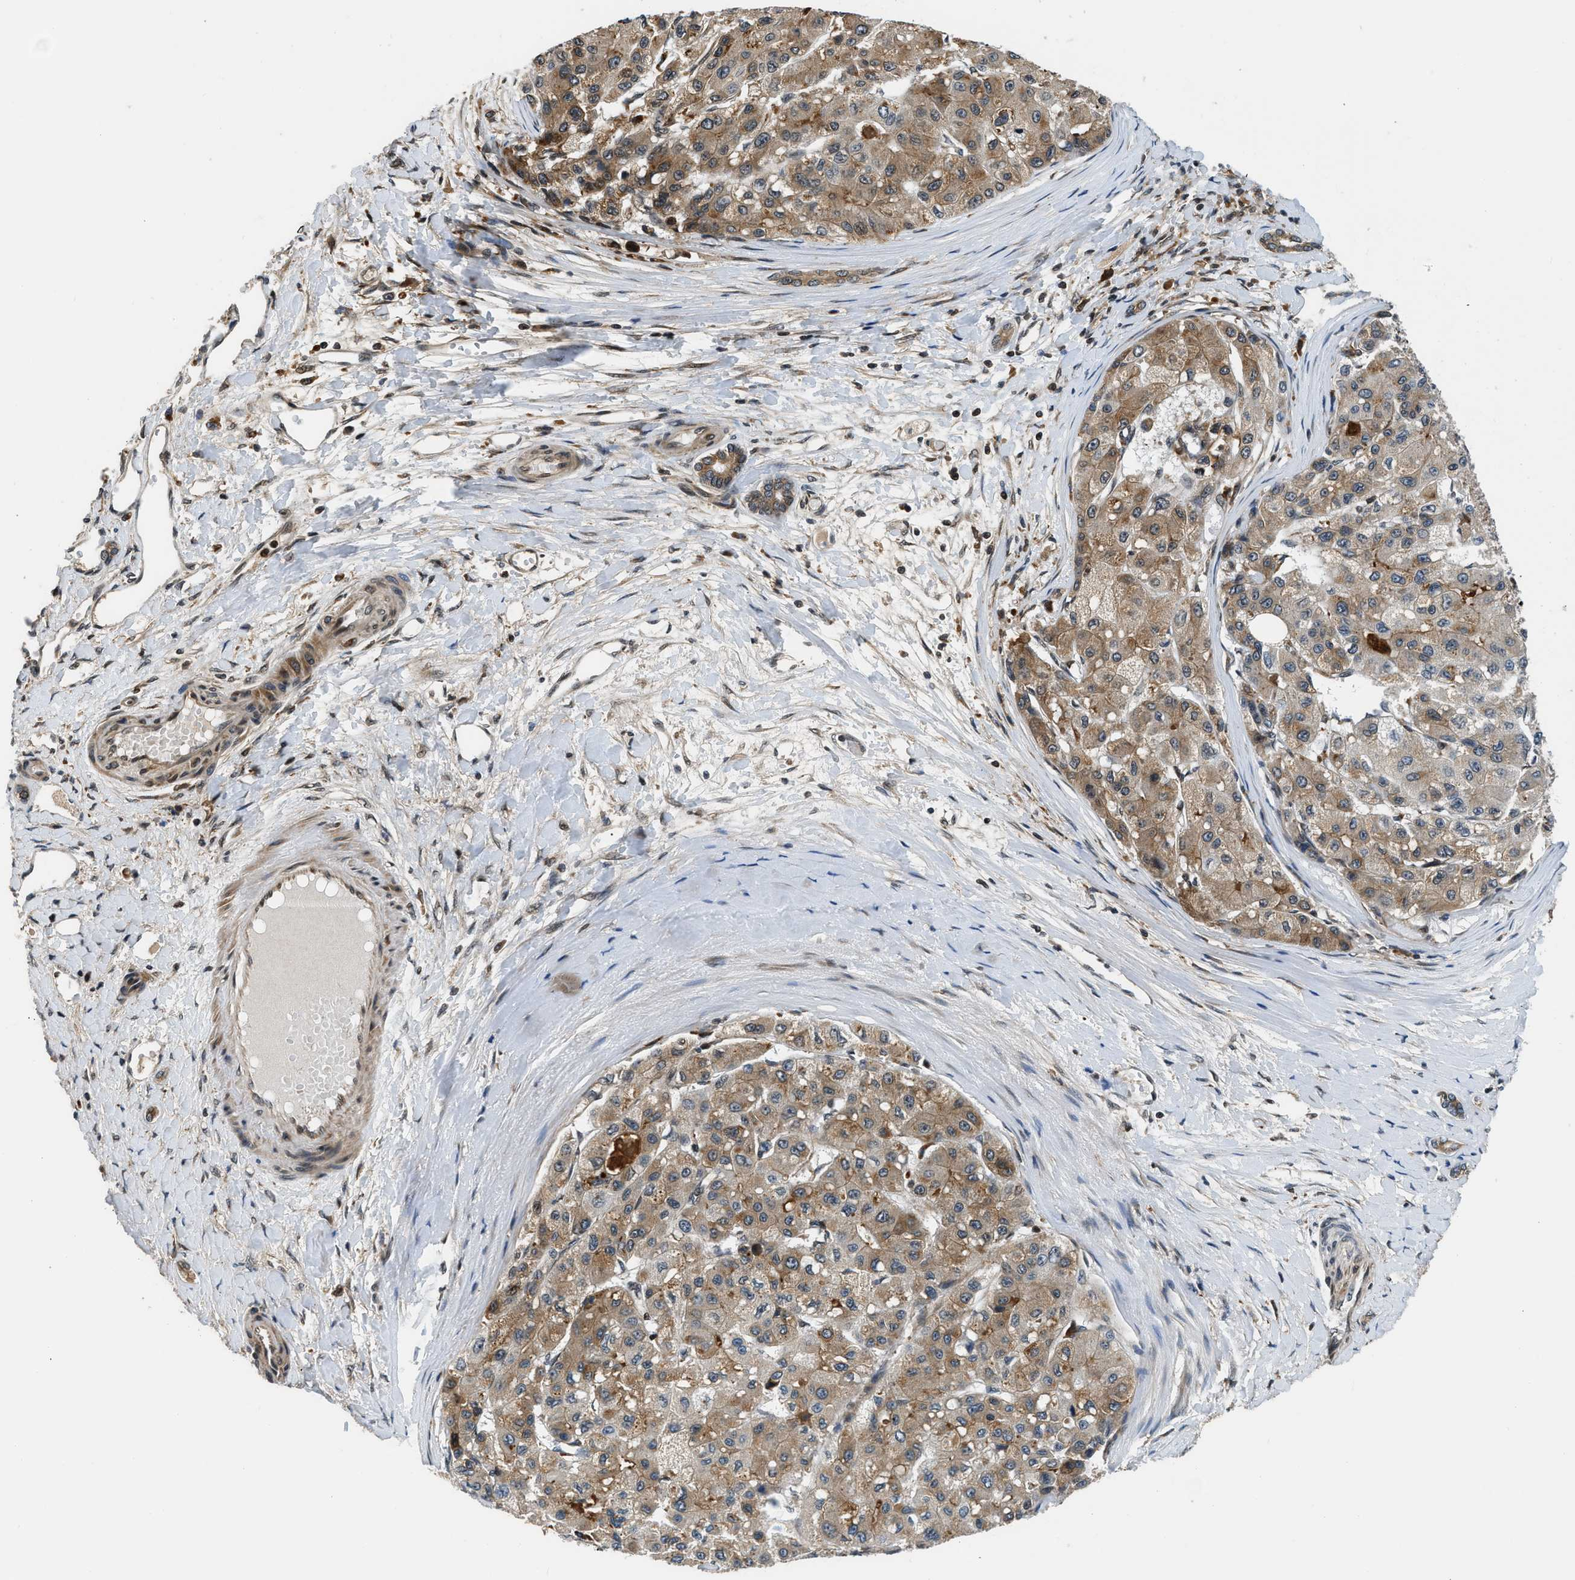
{"staining": {"intensity": "moderate", "quantity": ">75%", "location": "cytoplasmic/membranous"}, "tissue": "liver cancer", "cell_type": "Tumor cells", "image_type": "cancer", "snomed": [{"axis": "morphology", "description": "Carcinoma, Hepatocellular, NOS"}, {"axis": "topography", "description": "Liver"}], "caption": "High-magnification brightfield microscopy of liver cancer stained with DAB (brown) and counterstained with hematoxylin (blue). tumor cells exhibit moderate cytoplasmic/membranous staining is present in approximately>75% of cells.", "gene": "RETREG3", "patient": {"sex": "male", "age": 80}}